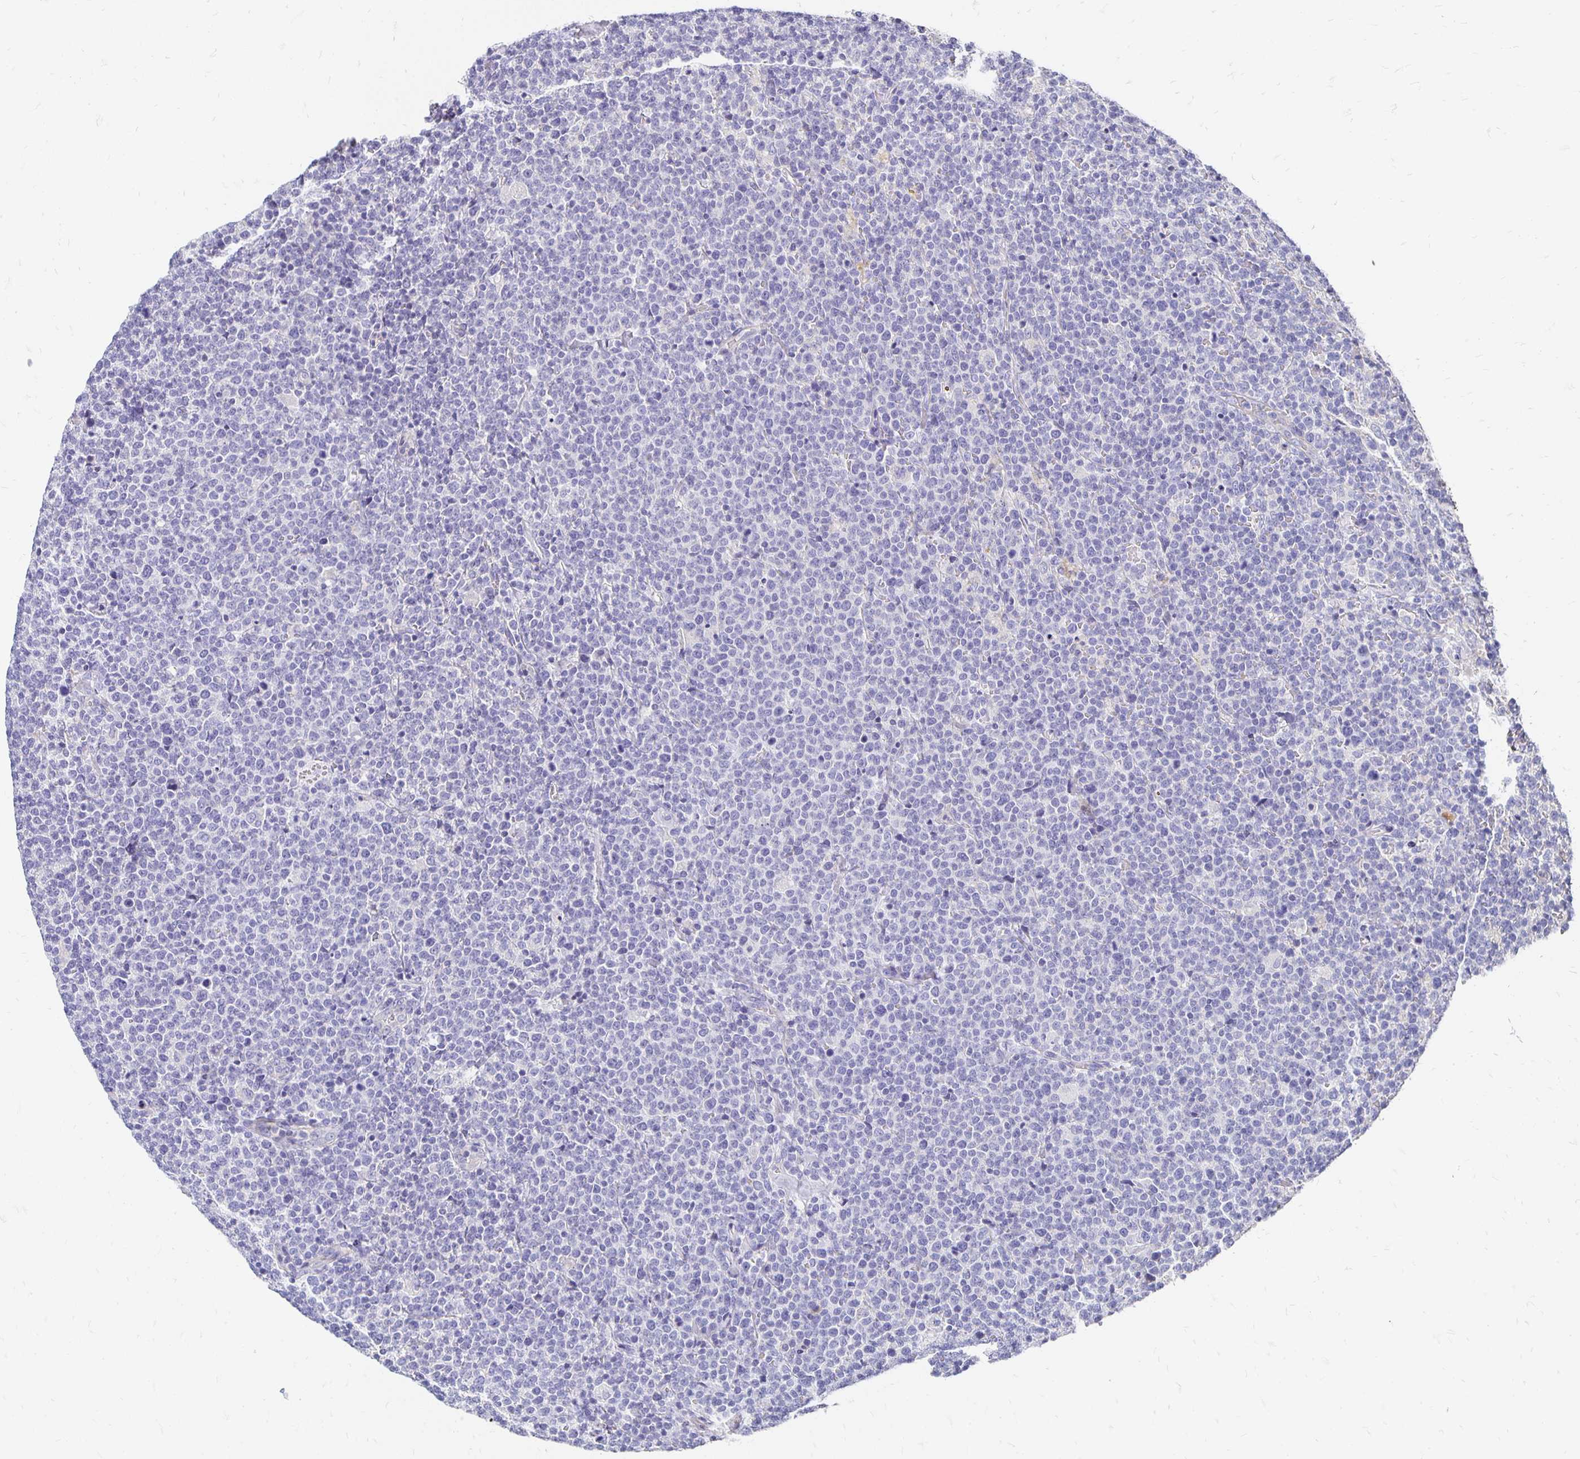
{"staining": {"intensity": "negative", "quantity": "none", "location": "none"}, "tissue": "lymphoma", "cell_type": "Tumor cells", "image_type": "cancer", "snomed": [{"axis": "morphology", "description": "Malignant lymphoma, non-Hodgkin's type, High grade"}, {"axis": "topography", "description": "Lymph node"}], "caption": "Human lymphoma stained for a protein using immunohistochemistry demonstrates no staining in tumor cells.", "gene": "APOB", "patient": {"sex": "male", "age": 61}}